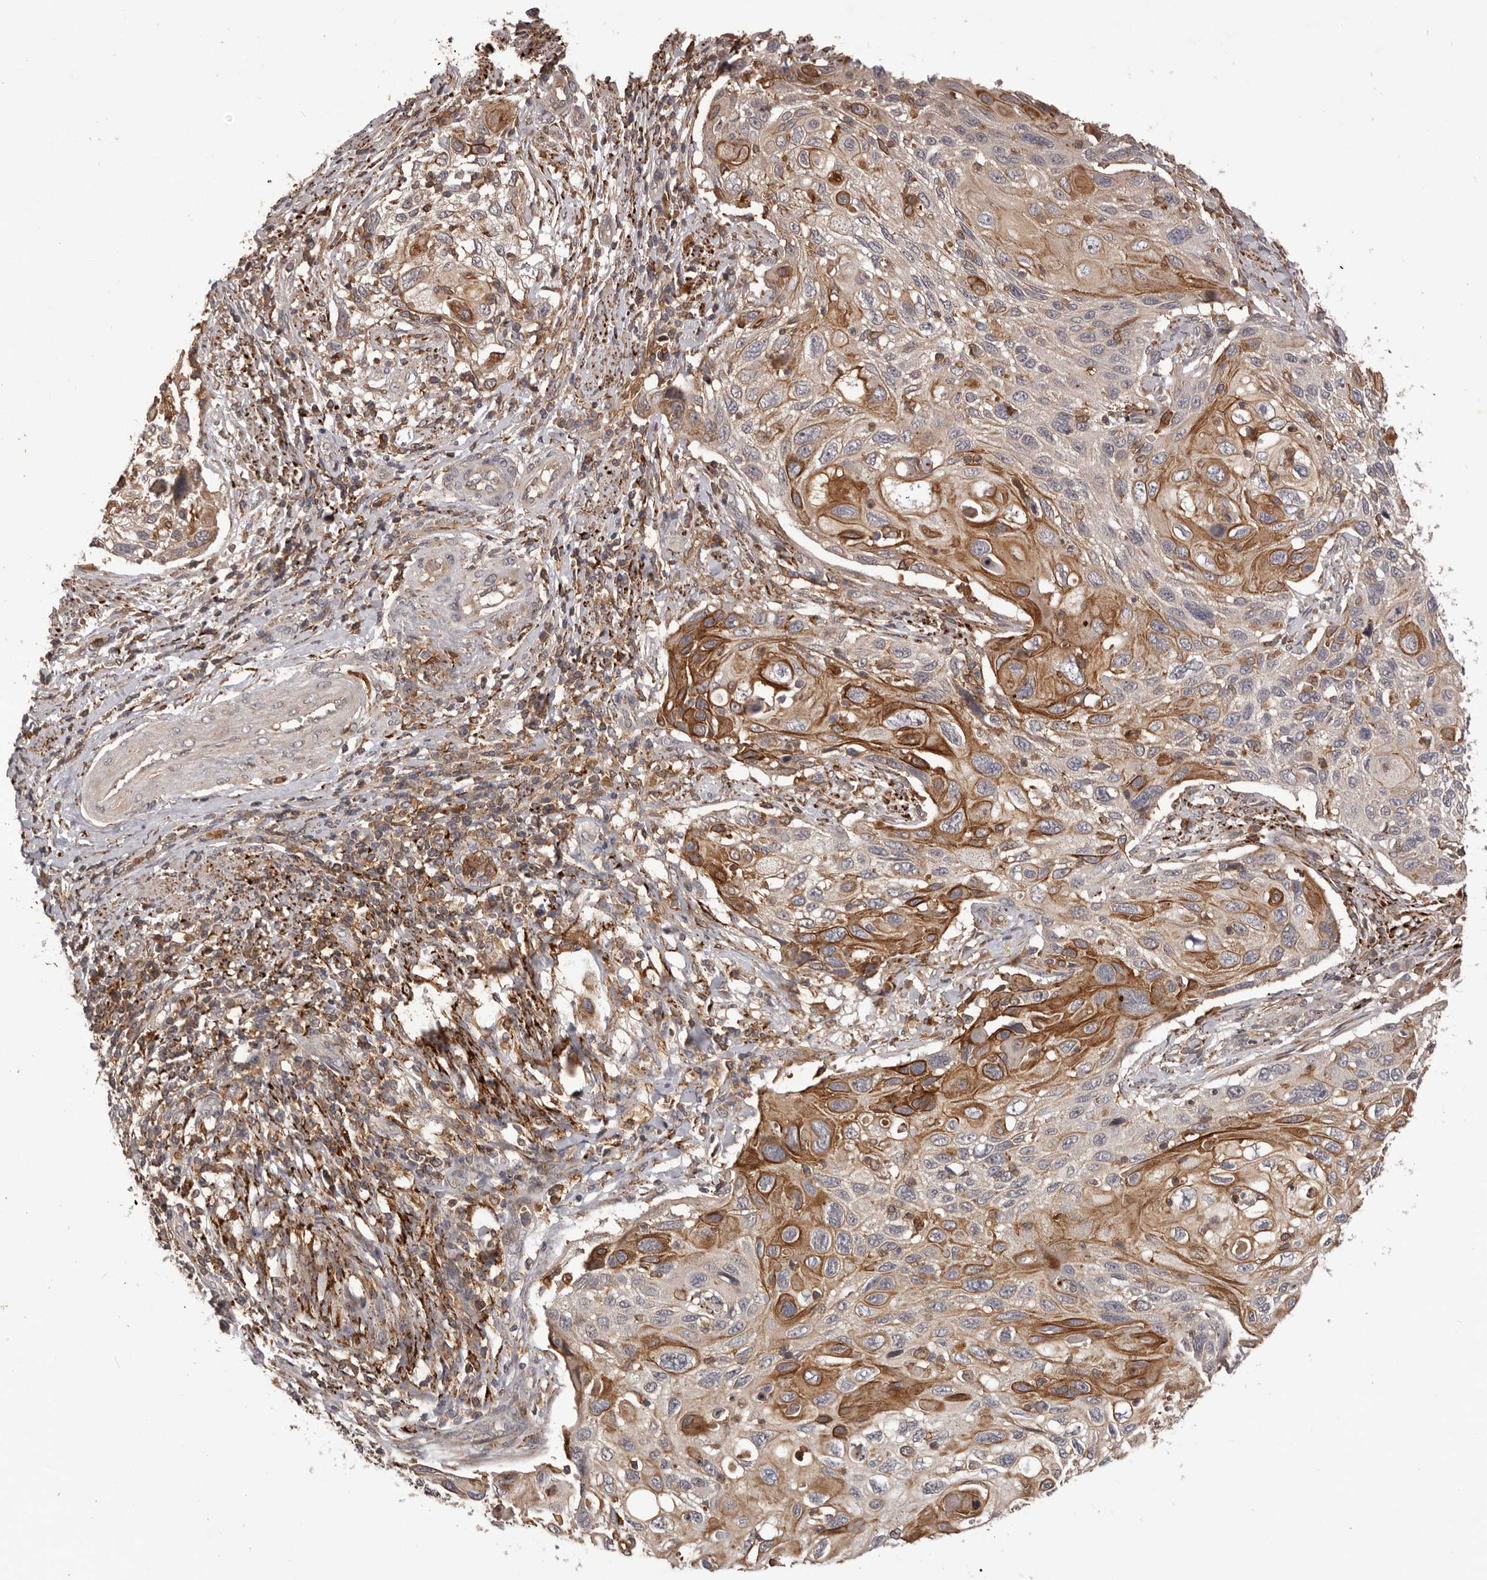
{"staining": {"intensity": "moderate", "quantity": "25%-75%", "location": "cytoplasmic/membranous"}, "tissue": "cervical cancer", "cell_type": "Tumor cells", "image_type": "cancer", "snomed": [{"axis": "morphology", "description": "Squamous cell carcinoma, NOS"}, {"axis": "topography", "description": "Cervix"}], "caption": "Immunohistochemistry (IHC) photomicrograph of neoplastic tissue: cervical cancer stained using immunohistochemistry (IHC) exhibits medium levels of moderate protein expression localized specifically in the cytoplasmic/membranous of tumor cells, appearing as a cytoplasmic/membranous brown color.", "gene": "GLIPR2", "patient": {"sex": "female", "age": 70}}